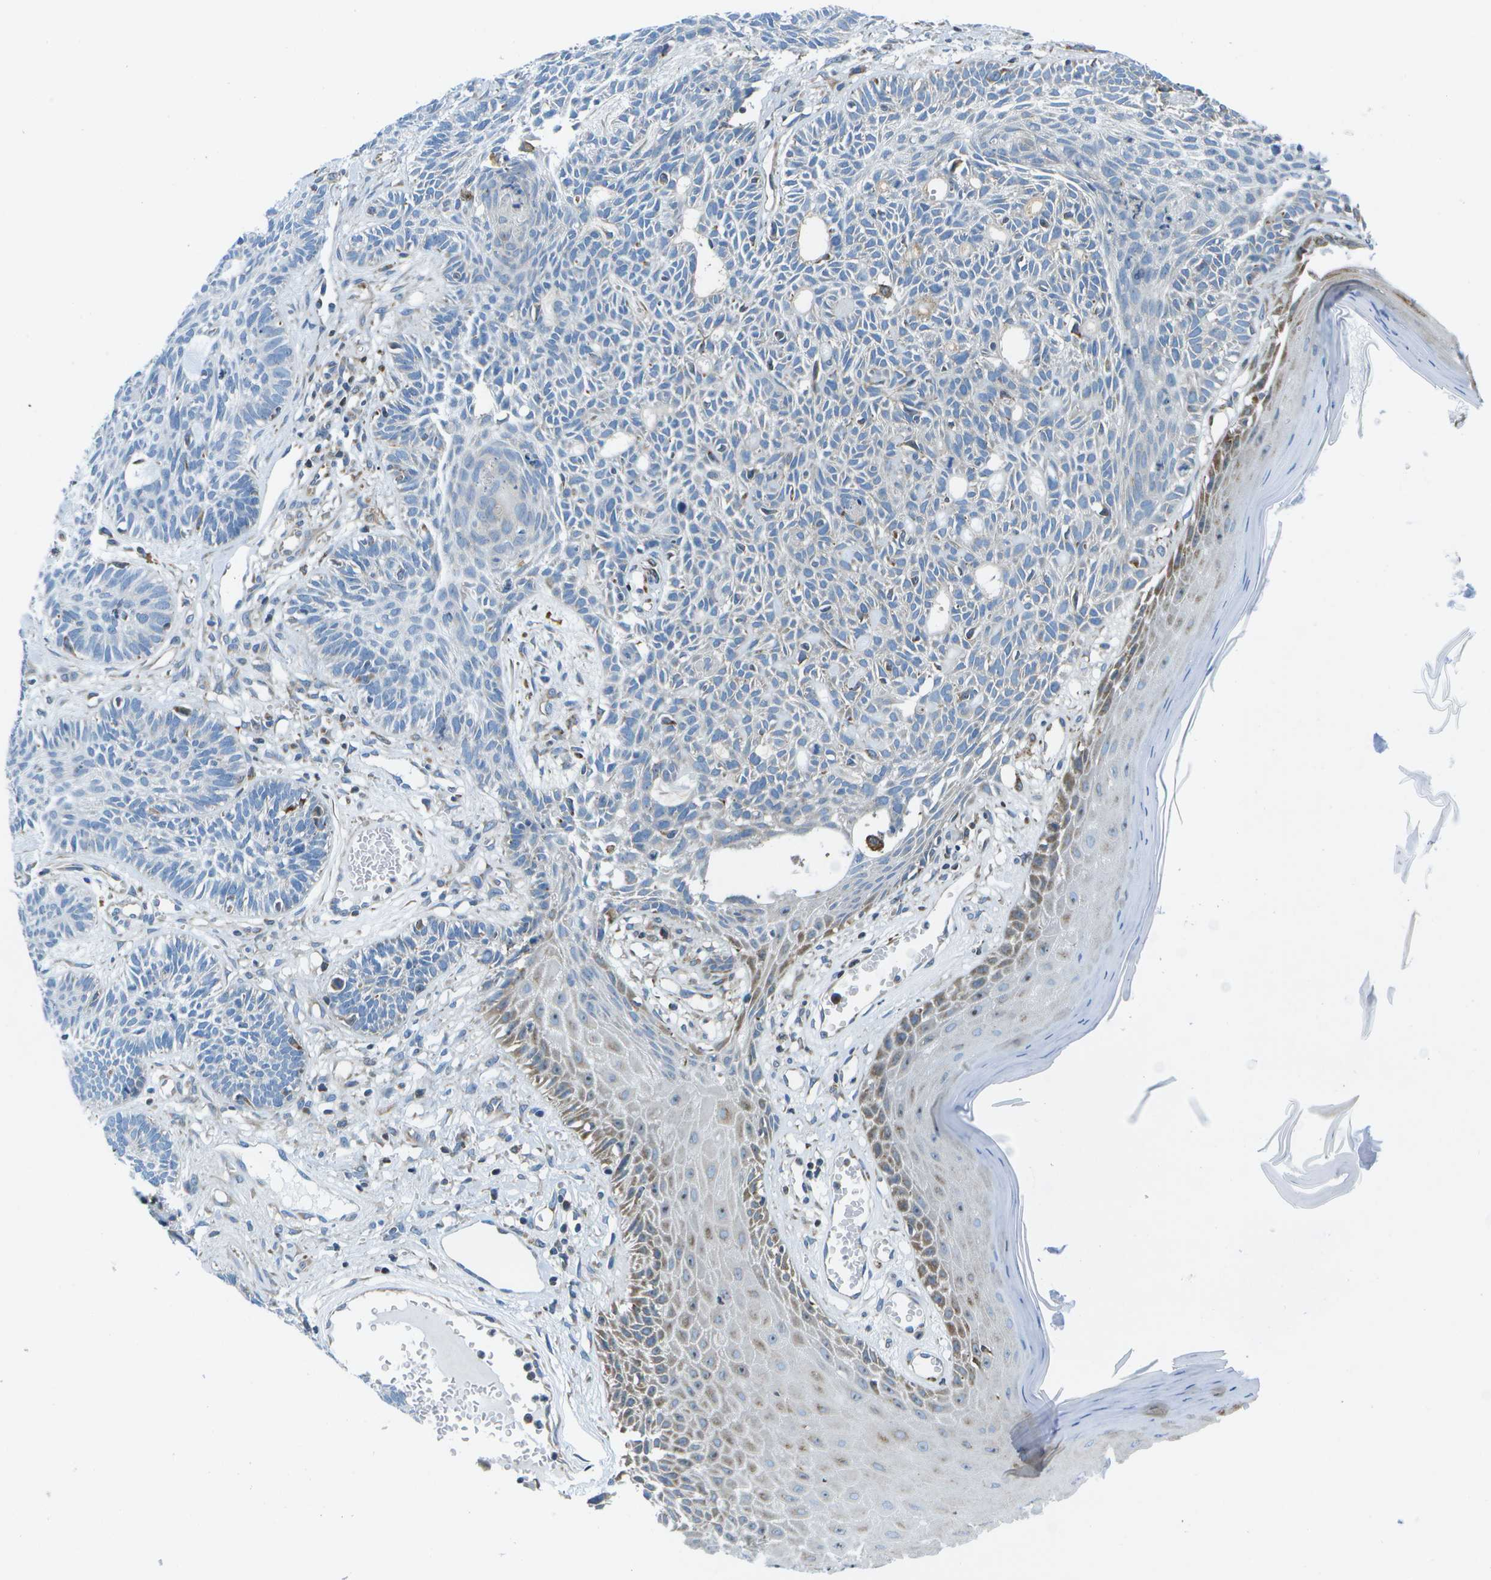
{"staining": {"intensity": "weak", "quantity": "<25%", "location": "cytoplasmic/membranous"}, "tissue": "skin cancer", "cell_type": "Tumor cells", "image_type": "cancer", "snomed": [{"axis": "morphology", "description": "Basal cell carcinoma"}, {"axis": "topography", "description": "Skin"}], "caption": "Skin cancer stained for a protein using IHC displays no staining tumor cells.", "gene": "GDF5", "patient": {"sex": "male", "age": 67}}